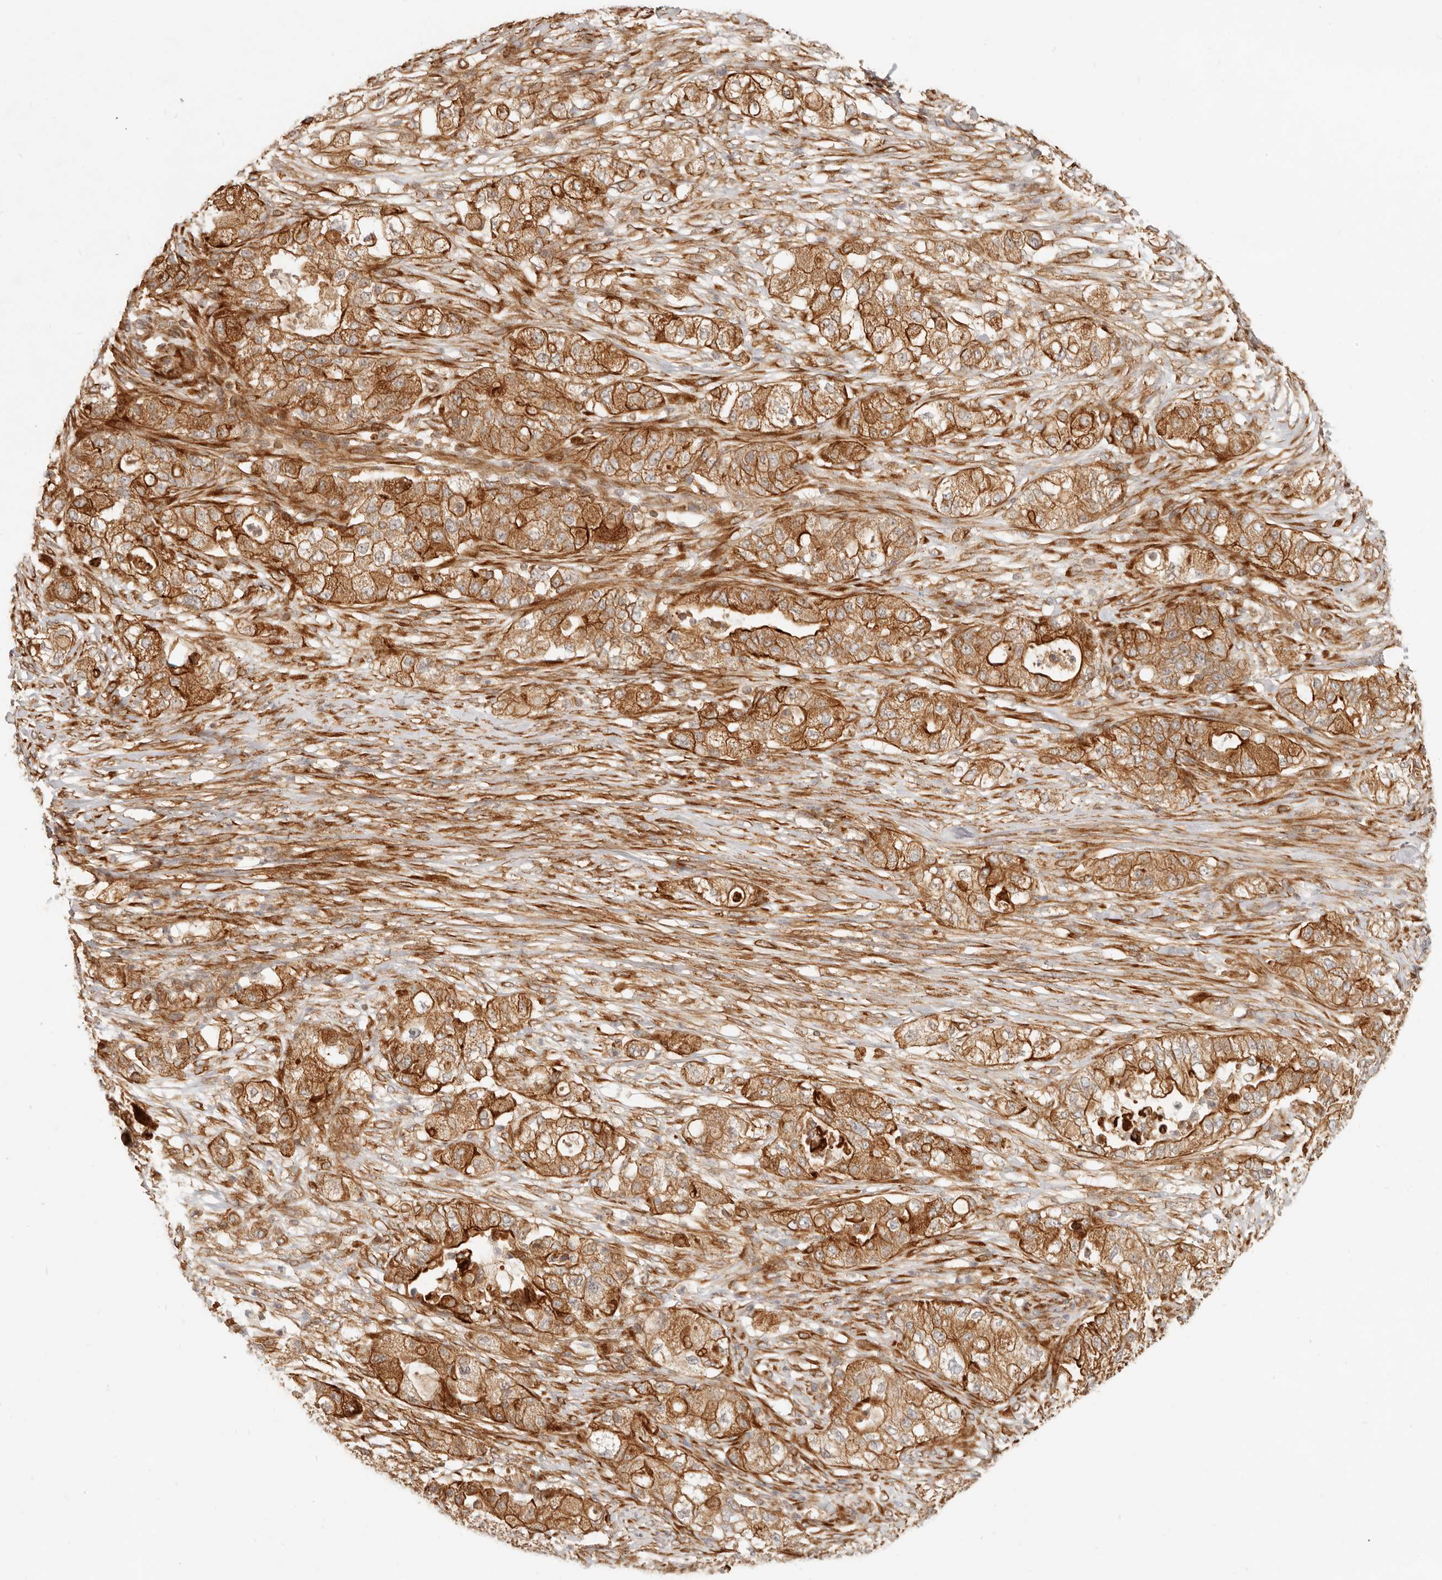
{"staining": {"intensity": "moderate", "quantity": ">75%", "location": "cytoplasmic/membranous"}, "tissue": "pancreatic cancer", "cell_type": "Tumor cells", "image_type": "cancer", "snomed": [{"axis": "morphology", "description": "Adenocarcinoma, NOS"}, {"axis": "topography", "description": "Pancreas"}], "caption": "High-magnification brightfield microscopy of pancreatic adenocarcinoma stained with DAB (brown) and counterstained with hematoxylin (blue). tumor cells exhibit moderate cytoplasmic/membranous staining is appreciated in about>75% of cells.", "gene": "UFSP1", "patient": {"sex": "female", "age": 78}}